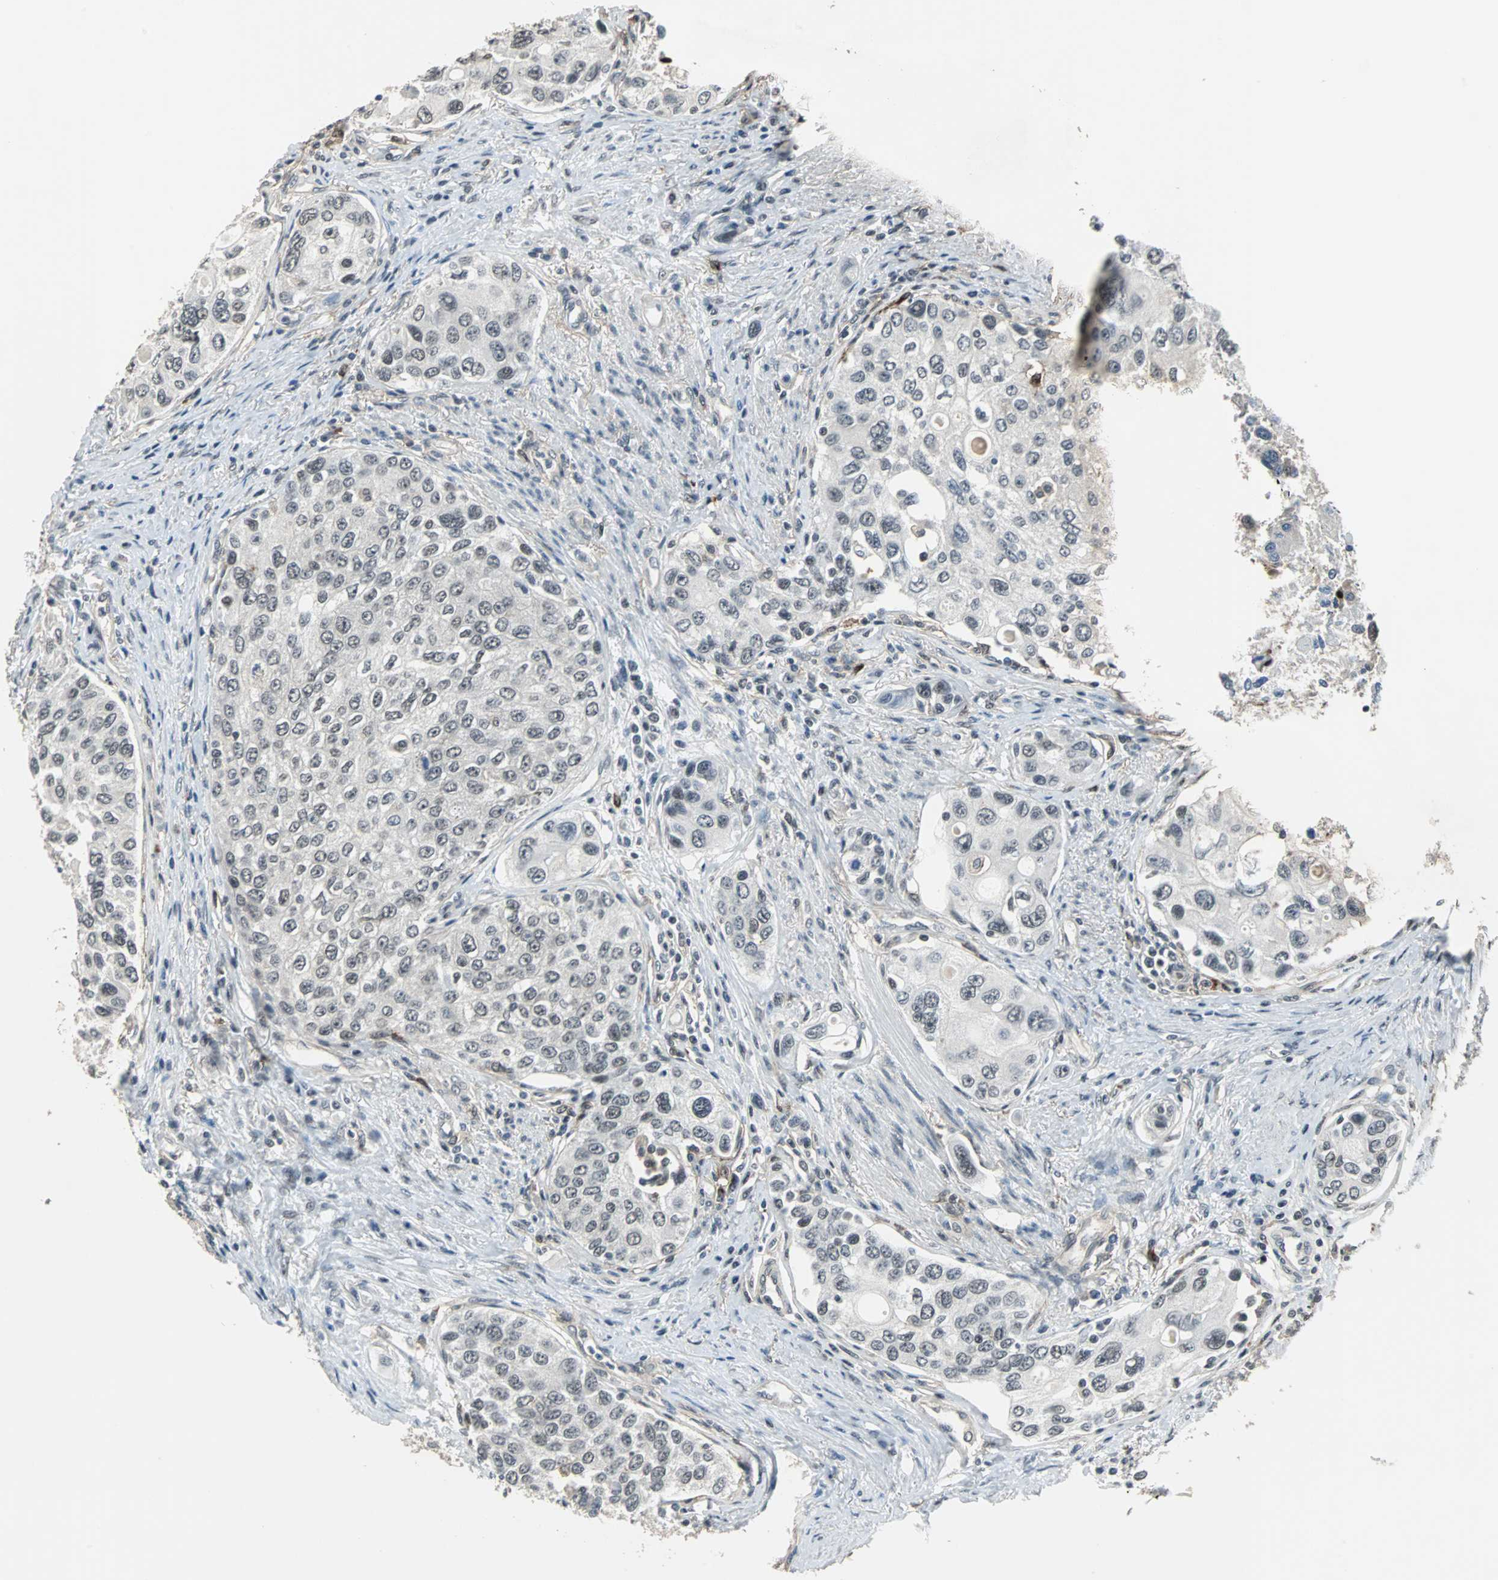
{"staining": {"intensity": "weak", "quantity": "25%-75%", "location": "nuclear"}, "tissue": "urothelial cancer", "cell_type": "Tumor cells", "image_type": "cancer", "snomed": [{"axis": "morphology", "description": "Urothelial carcinoma, High grade"}, {"axis": "topography", "description": "Urinary bladder"}], "caption": "Immunohistochemistry (IHC) of human high-grade urothelial carcinoma exhibits low levels of weak nuclear positivity in approximately 25%-75% of tumor cells. The protein is stained brown, and the nuclei are stained in blue (DAB IHC with brightfield microscopy, high magnification).", "gene": "MKX", "patient": {"sex": "female", "age": 56}}